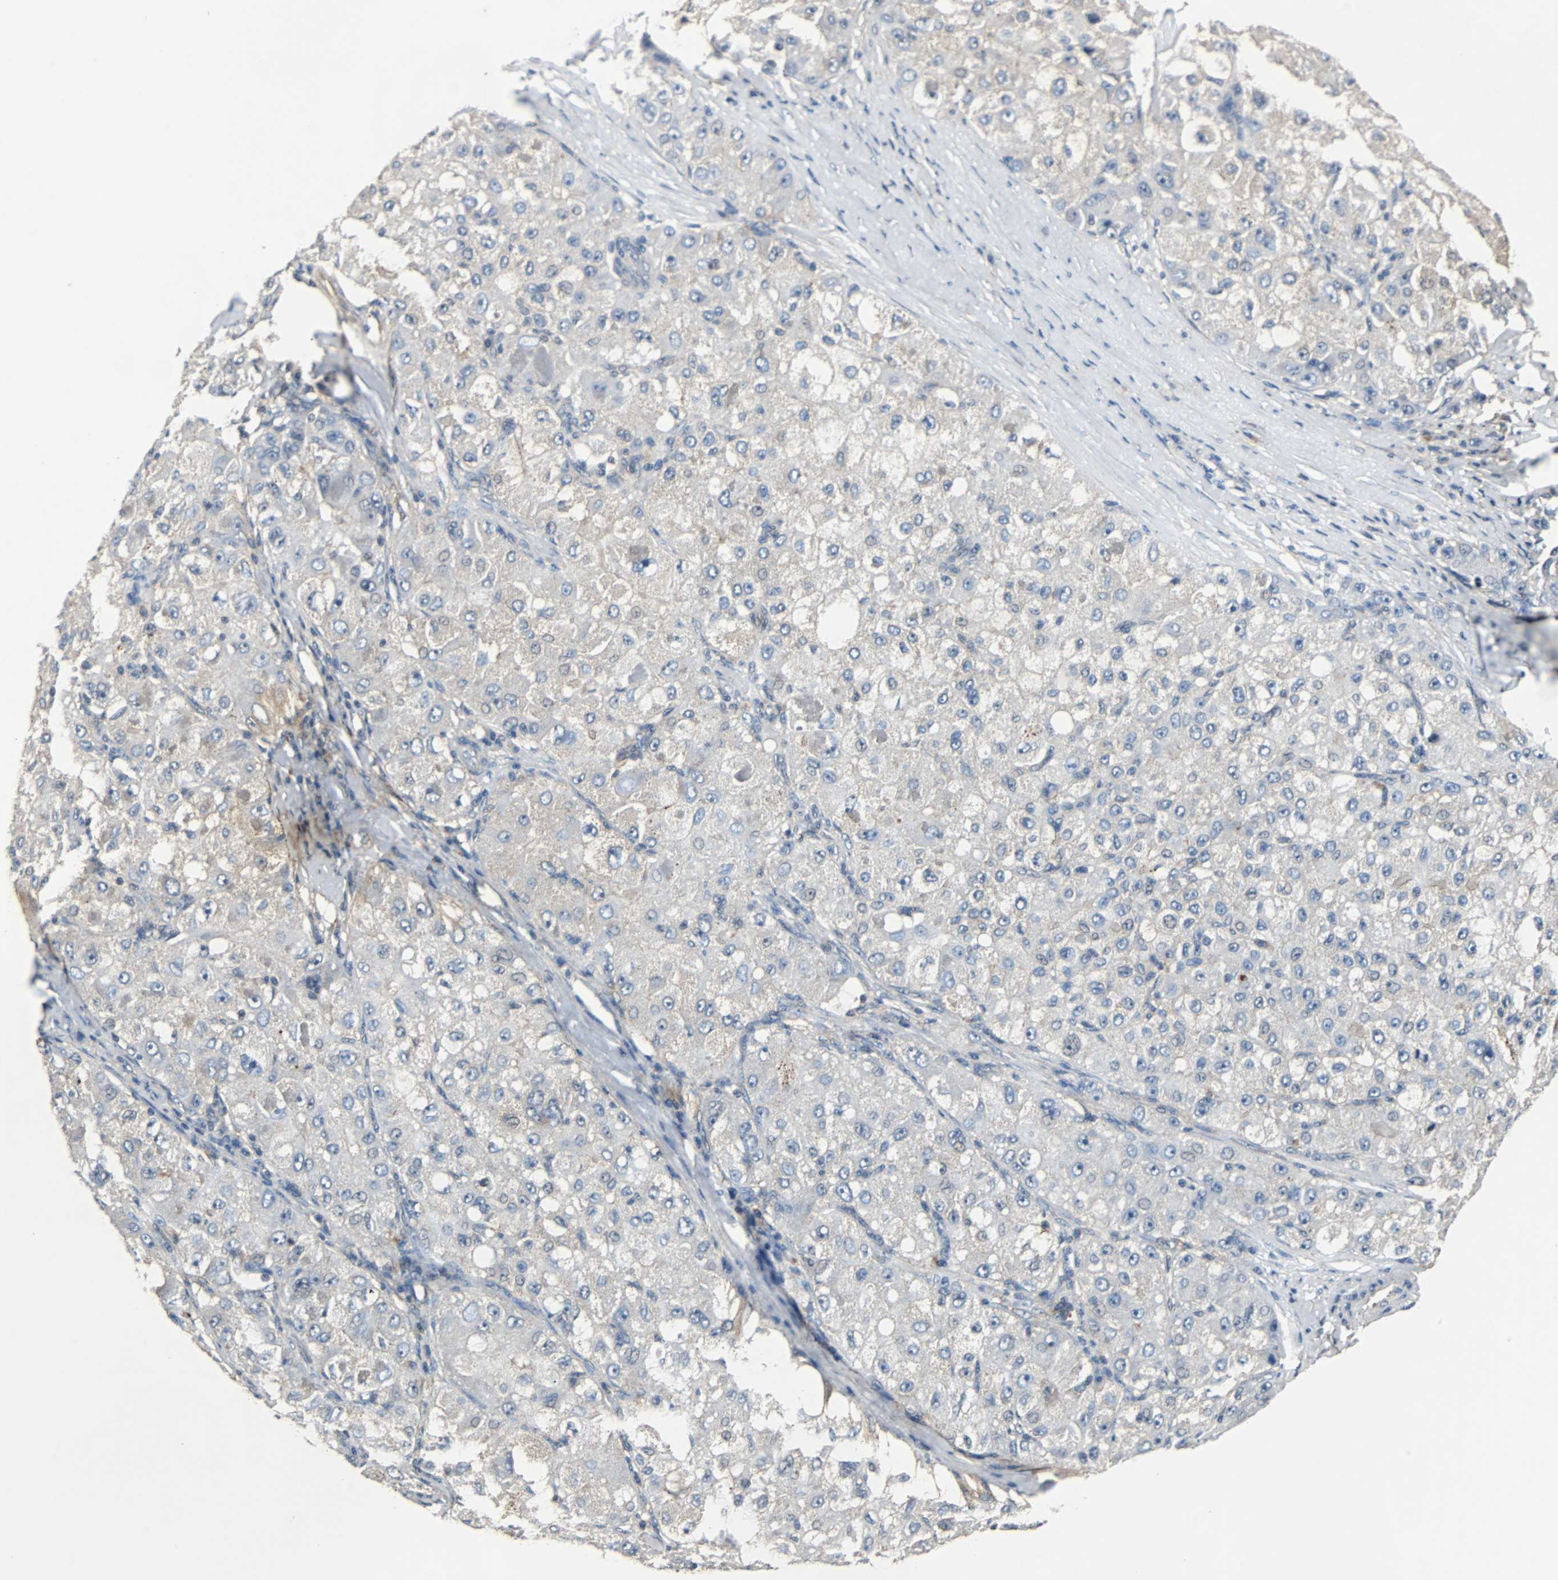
{"staining": {"intensity": "negative", "quantity": "none", "location": "none"}, "tissue": "liver cancer", "cell_type": "Tumor cells", "image_type": "cancer", "snomed": [{"axis": "morphology", "description": "Carcinoma, Hepatocellular, NOS"}, {"axis": "topography", "description": "Liver"}], "caption": "IHC photomicrograph of neoplastic tissue: human hepatocellular carcinoma (liver) stained with DAB (3,3'-diaminobenzidine) exhibits no significant protein positivity in tumor cells.", "gene": "VBP1", "patient": {"sex": "male", "age": 80}}